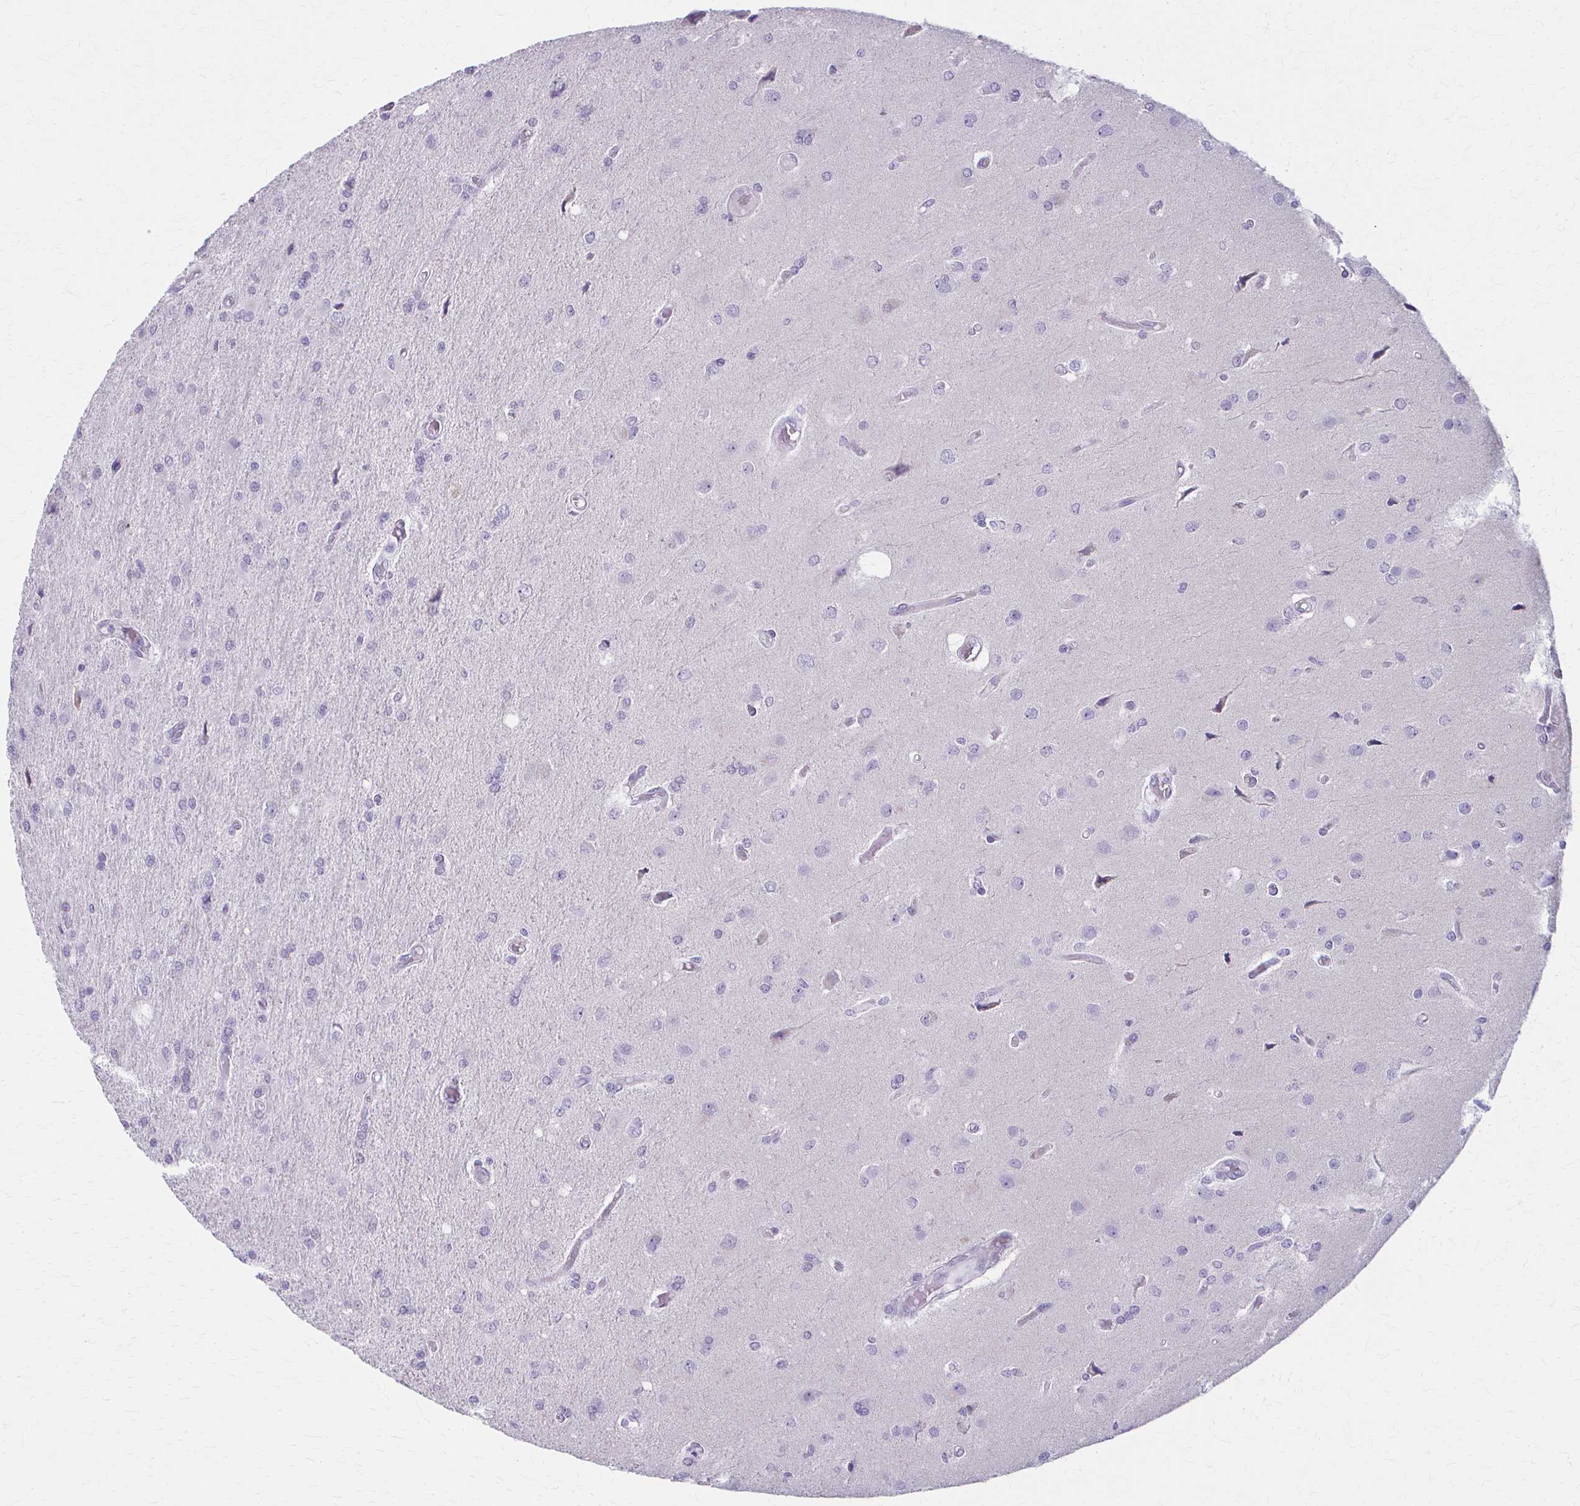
{"staining": {"intensity": "negative", "quantity": "none", "location": "none"}, "tissue": "glioma", "cell_type": "Tumor cells", "image_type": "cancer", "snomed": [{"axis": "morphology", "description": "Glioma, malignant, High grade"}, {"axis": "topography", "description": "Brain"}], "caption": "Immunohistochemical staining of malignant glioma (high-grade) demonstrates no significant positivity in tumor cells.", "gene": "LDLRAP1", "patient": {"sex": "female", "age": 70}}